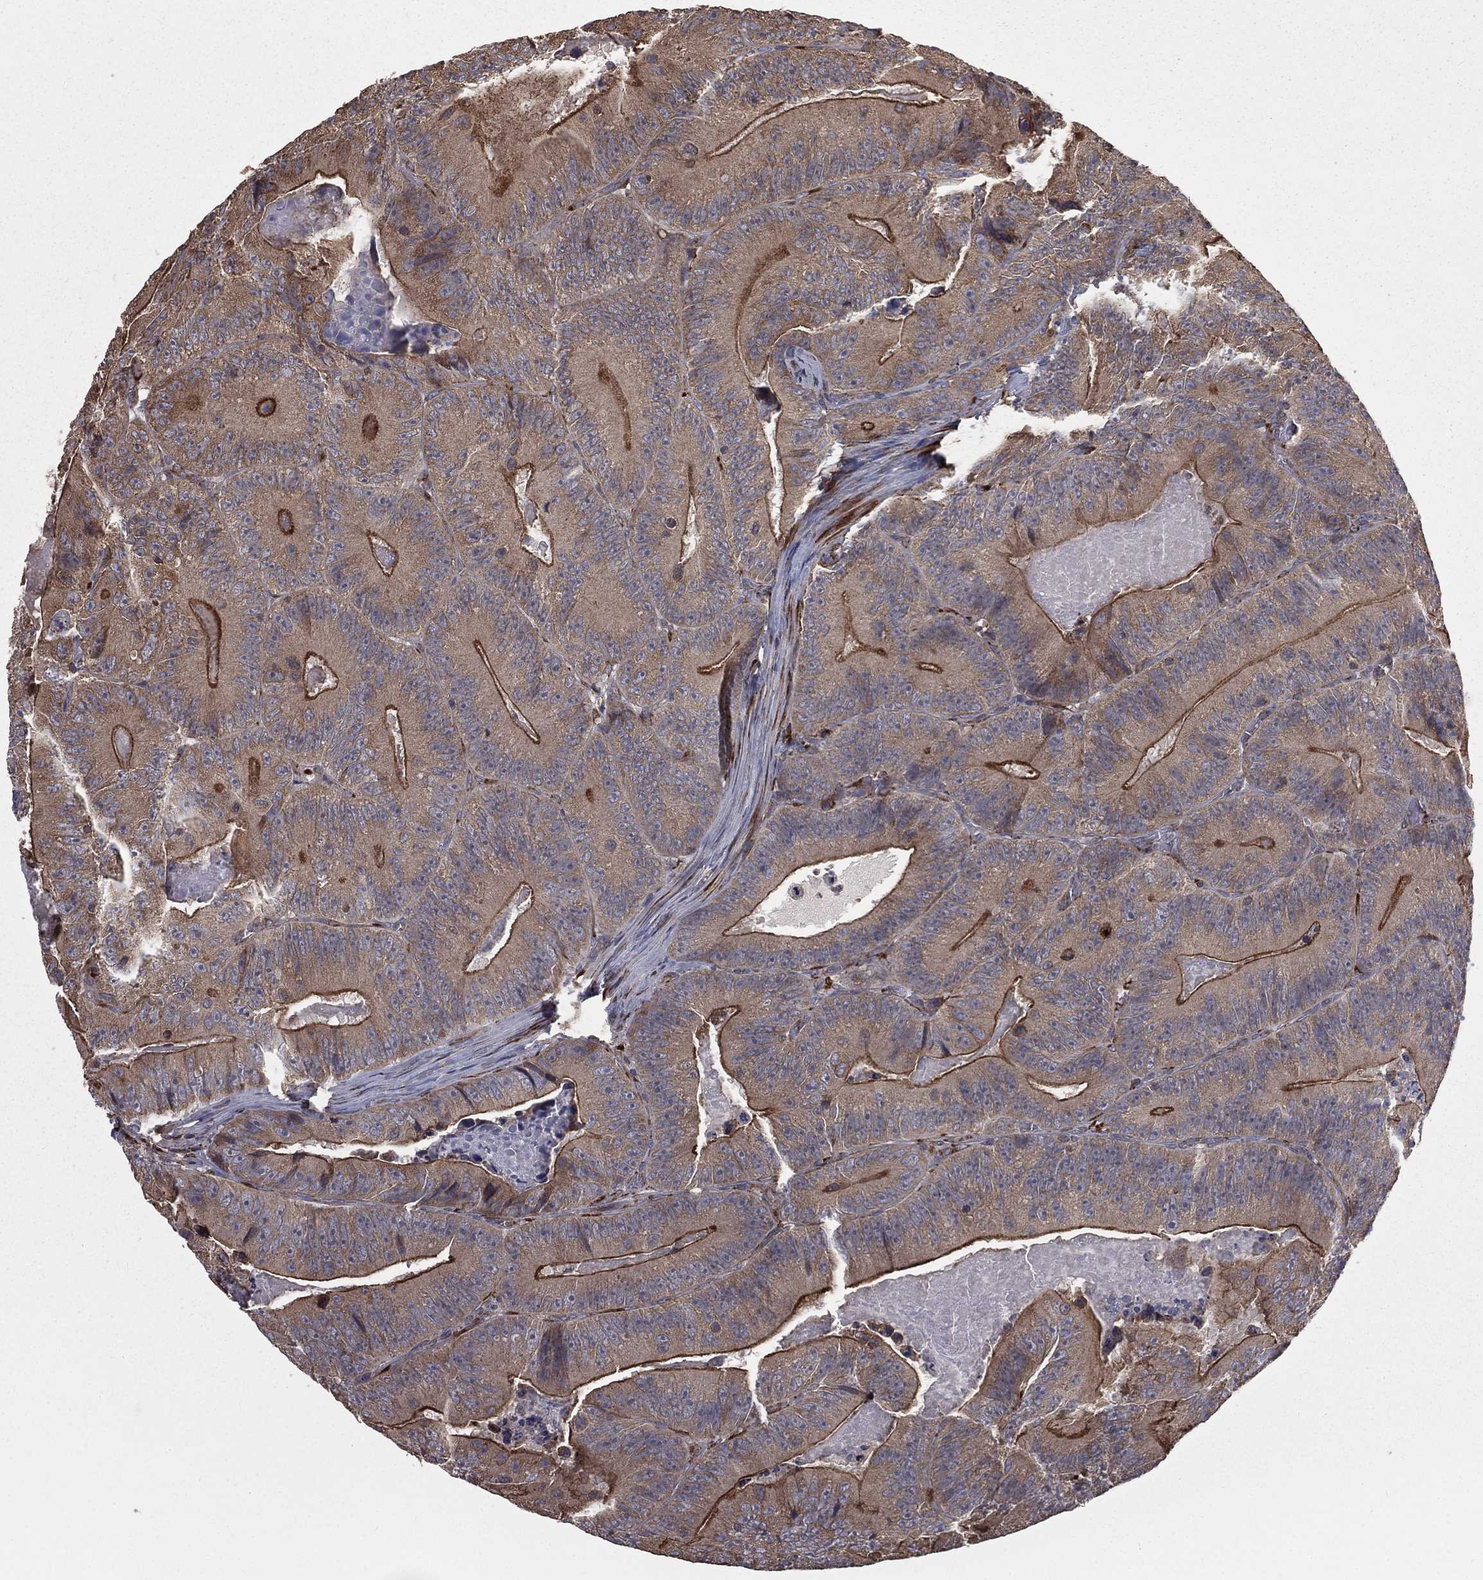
{"staining": {"intensity": "strong", "quantity": "<25%", "location": "cytoplasmic/membranous"}, "tissue": "colorectal cancer", "cell_type": "Tumor cells", "image_type": "cancer", "snomed": [{"axis": "morphology", "description": "Adenocarcinoma, NOS"}, {"axis": "topography", "description": "Colon"}], "caption": "Strong cytoplasmic/membranous positivity is appreciated in about <25% of tumor cells in adenocarcinoma (colorectal).", "gene": "OLFML1", "patient": {"sex": "female", "age": 86}}